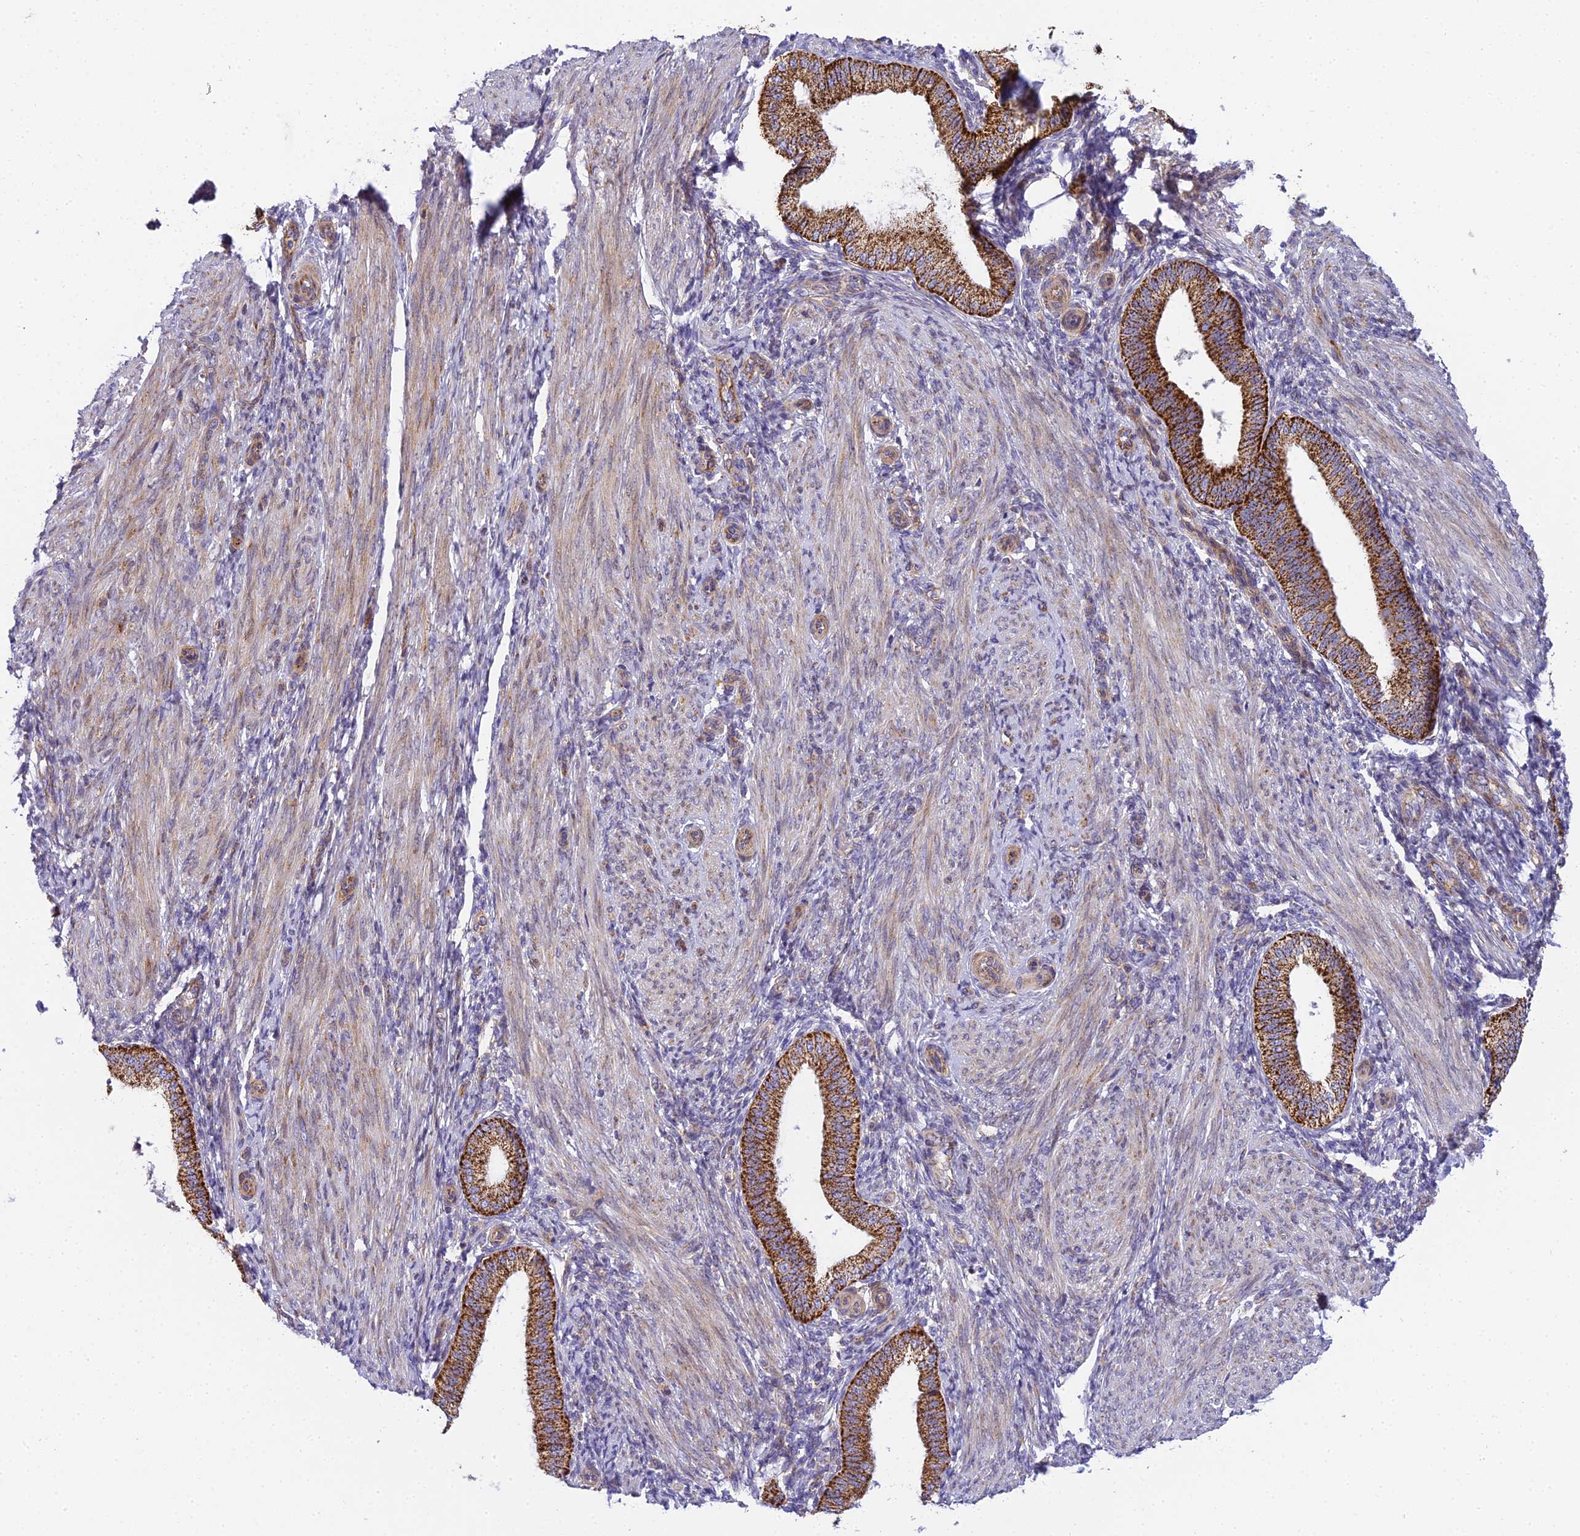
{"staining": {"intensity": "weak", "quantity": "<25%", "location": "cytoplasmic/membranous"}, "tissue": "endometrium", "cell_type": "Cells in endometrial stroma", "image_type": "normal", "snomed": [{"axis": "morphology", "description": "Normal tissue, NOS"}, {"axis": "topography", "description": "Endometrium"}], "caption": "High power microscopy micrograph of an immunohistochemistry (IHC) image of unremarkable endometrium, revealing no significant positivity in cells in endometrial stroma. (Brightfield microscopy of DAB immunohistochemistry at high magnification).", "gene": "CLCN7", "patient": {"sex": "female", "age": 39}}